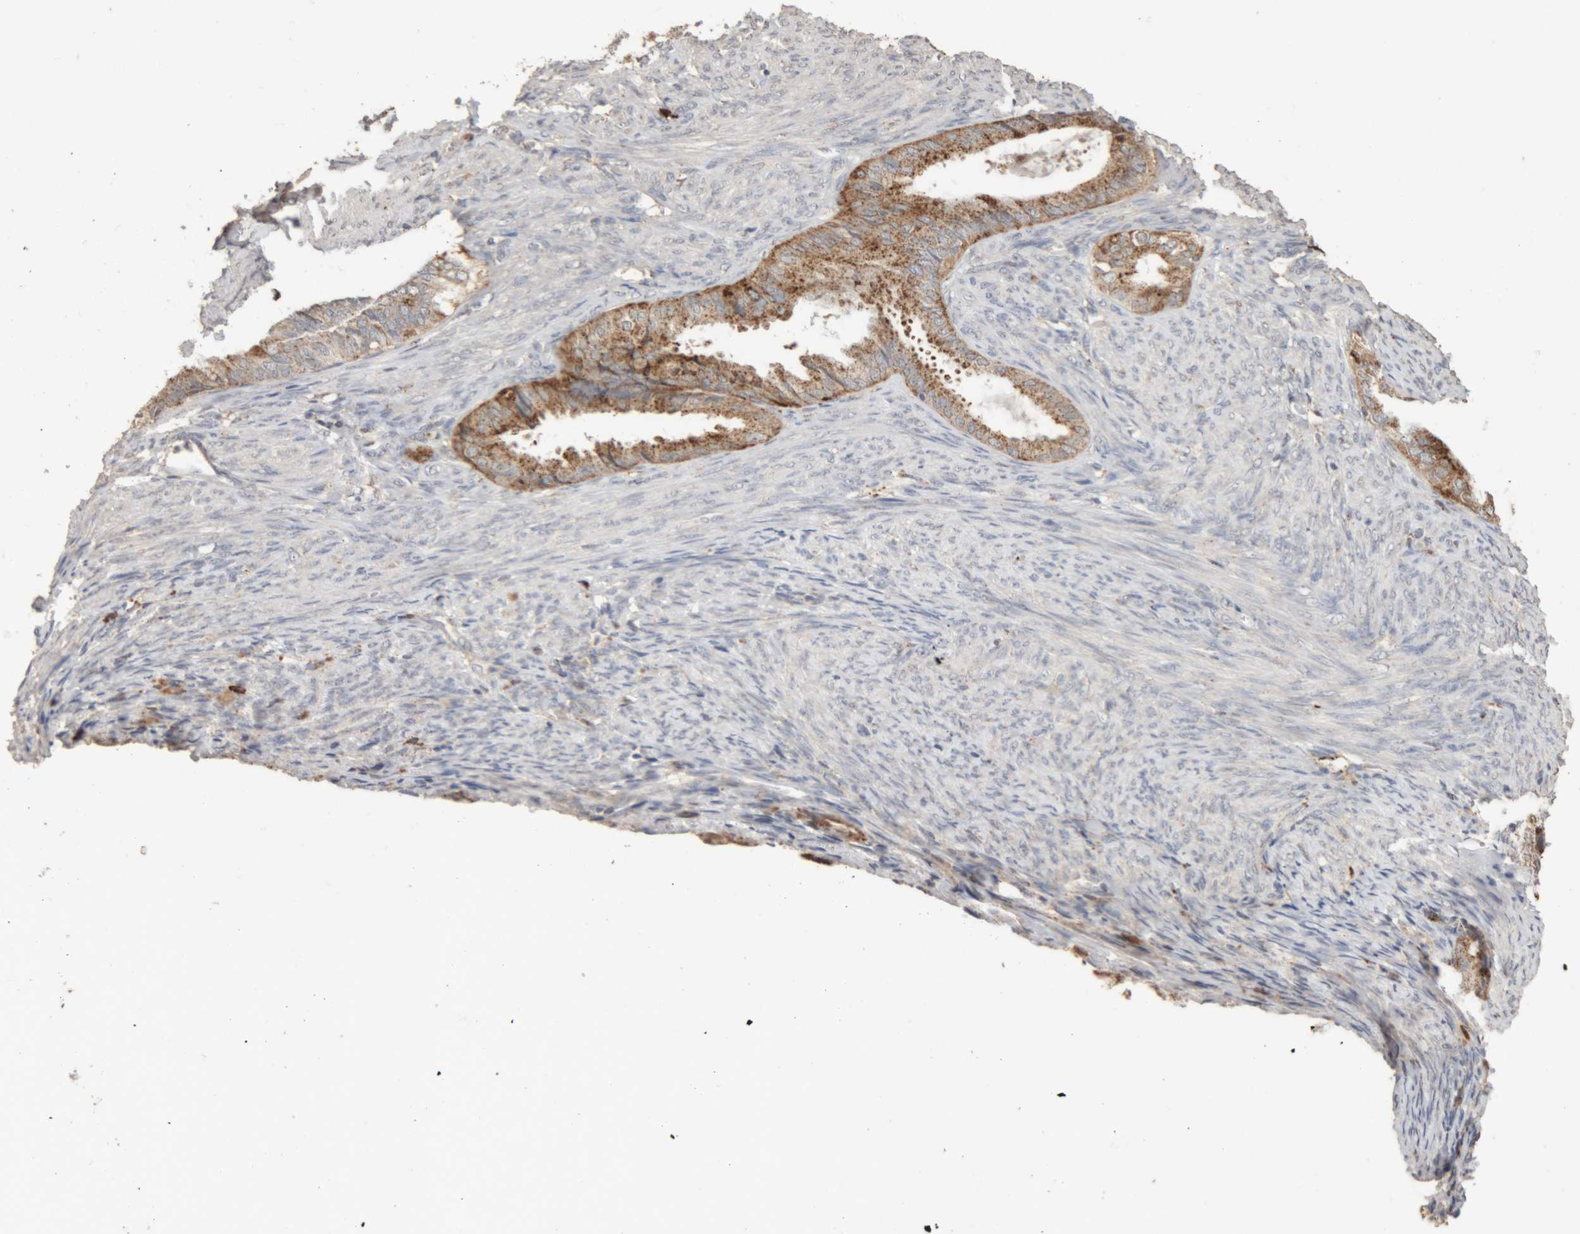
{"staining": {"intensity": "moderate", "quantity": ">75%", "location": "cytoplasmic/membranous"}, "tissue": "endometrial cancer", "cell_type": "Tumor cells", "image_type": "cancer", "snomed": [{"axis": "morphology", "description": "Adenocarcinoma, NOS"}, {"axis": "topography", "description": "Endometrium"}], "caption": "Brown immunohistochemical staining in human adenocarcinoma (endometrial) demonstrates moderate cytoplasmic/membranous positivity in about >75% of tumor cells. The staining is performed using DAB (3,3'-diaminobenzidine) brown chromogen to label protein expression. The nuclei are counter-stained blue using hematoxylin.", "gene": "ARSA", "patient": {"sex": "female", "age": 86}}